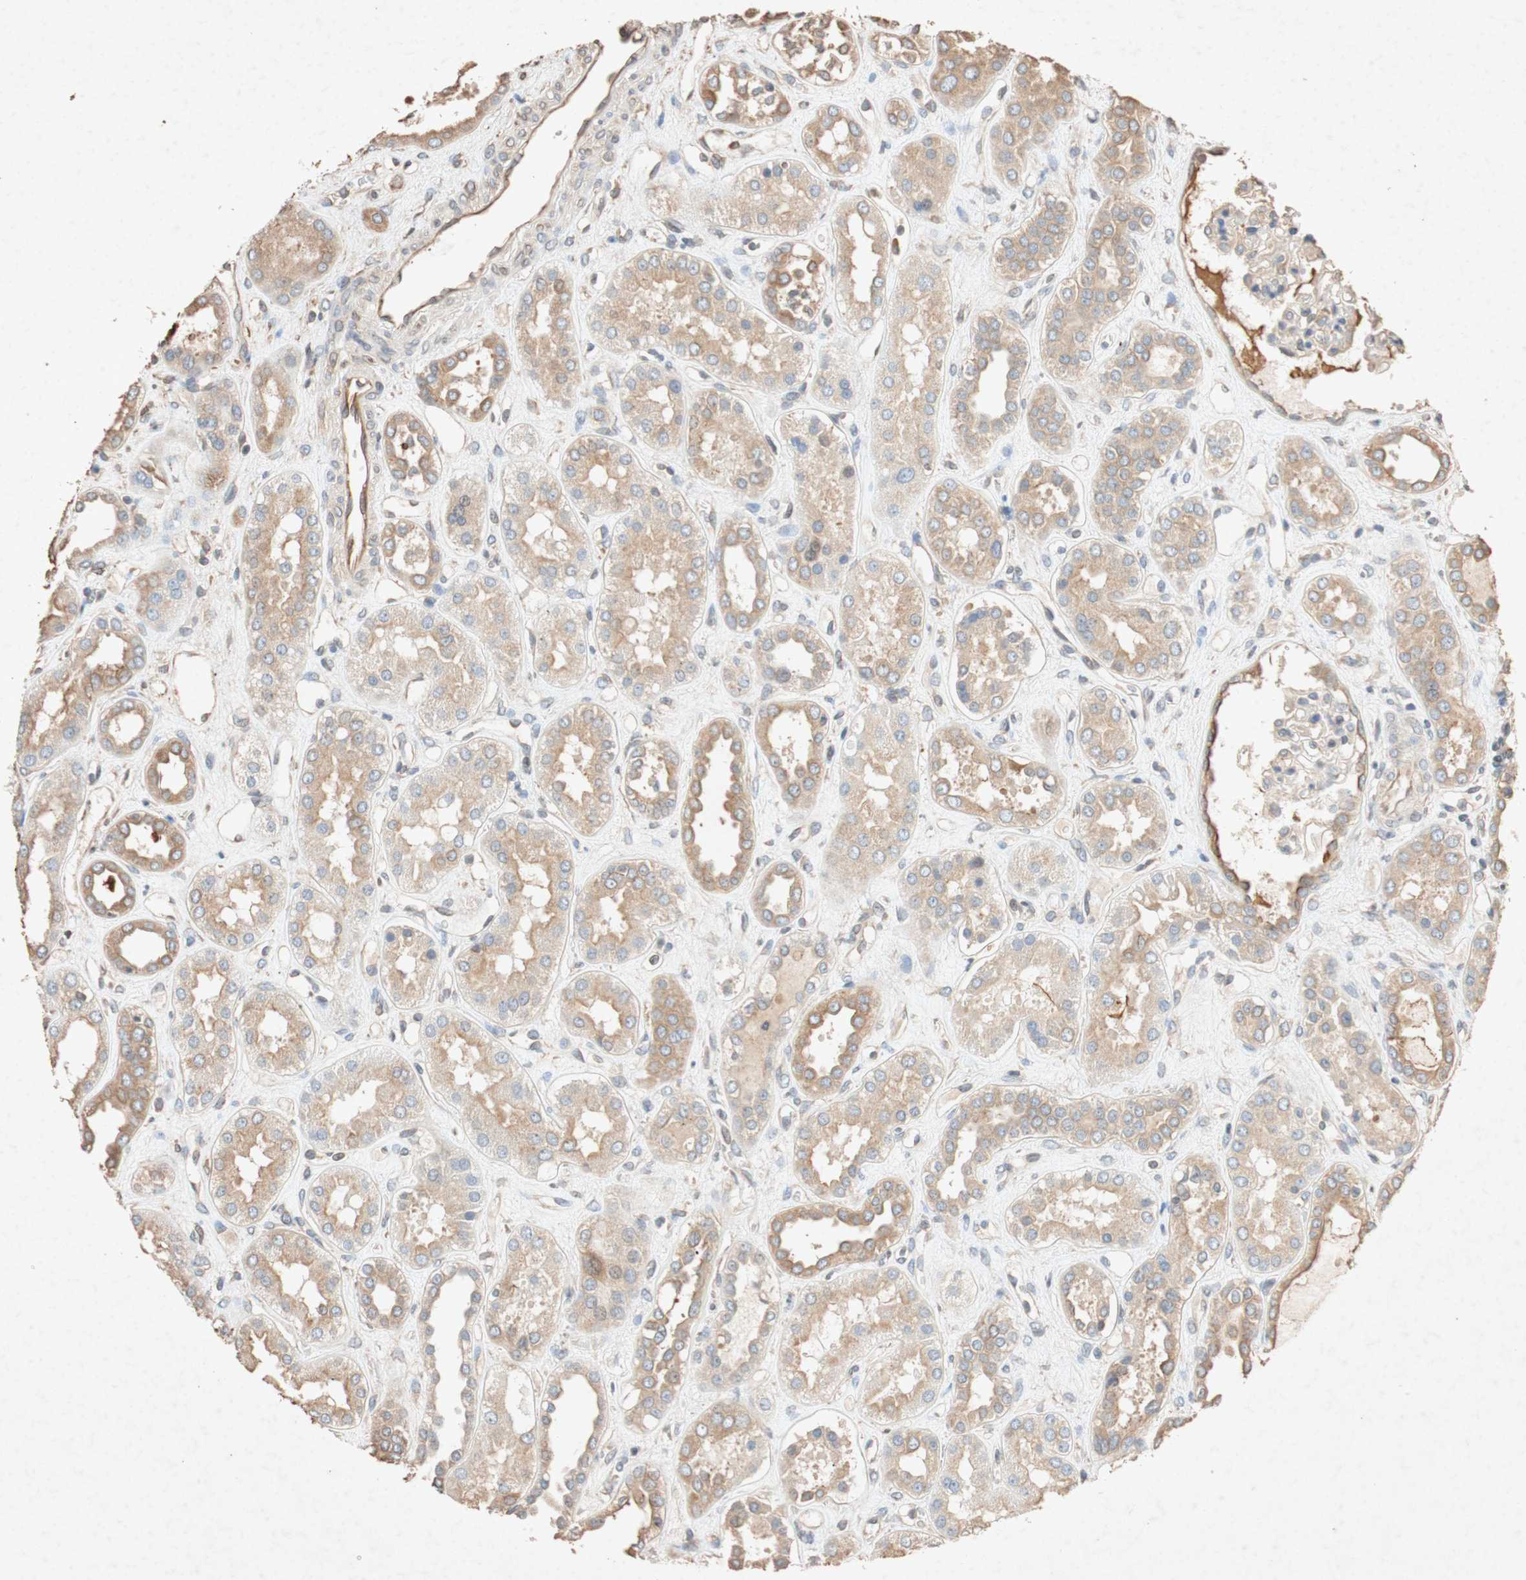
{"staining": {"intensity": "weak", "quantity": "25%-75%", "location": "cytoplasmic/membranous"}, "tissue": "kidney", "cell_type": "Cells in glomeruli", "image_type": "normal", "snomed": [{"axis": "morphology", "description": "Normal tissue, NOS"}, {"axis": "topography", "description": "Kidney"}], "caption": "Approximately 25%-75% of cells in glomeruli in unremarkable kidney demonstrate weak cytoplasmic/membranous protein staining as visualized by brown immunohistochemical staining.", "gene": "TUBB", "patient": {"sex": "male", "age": 59}}